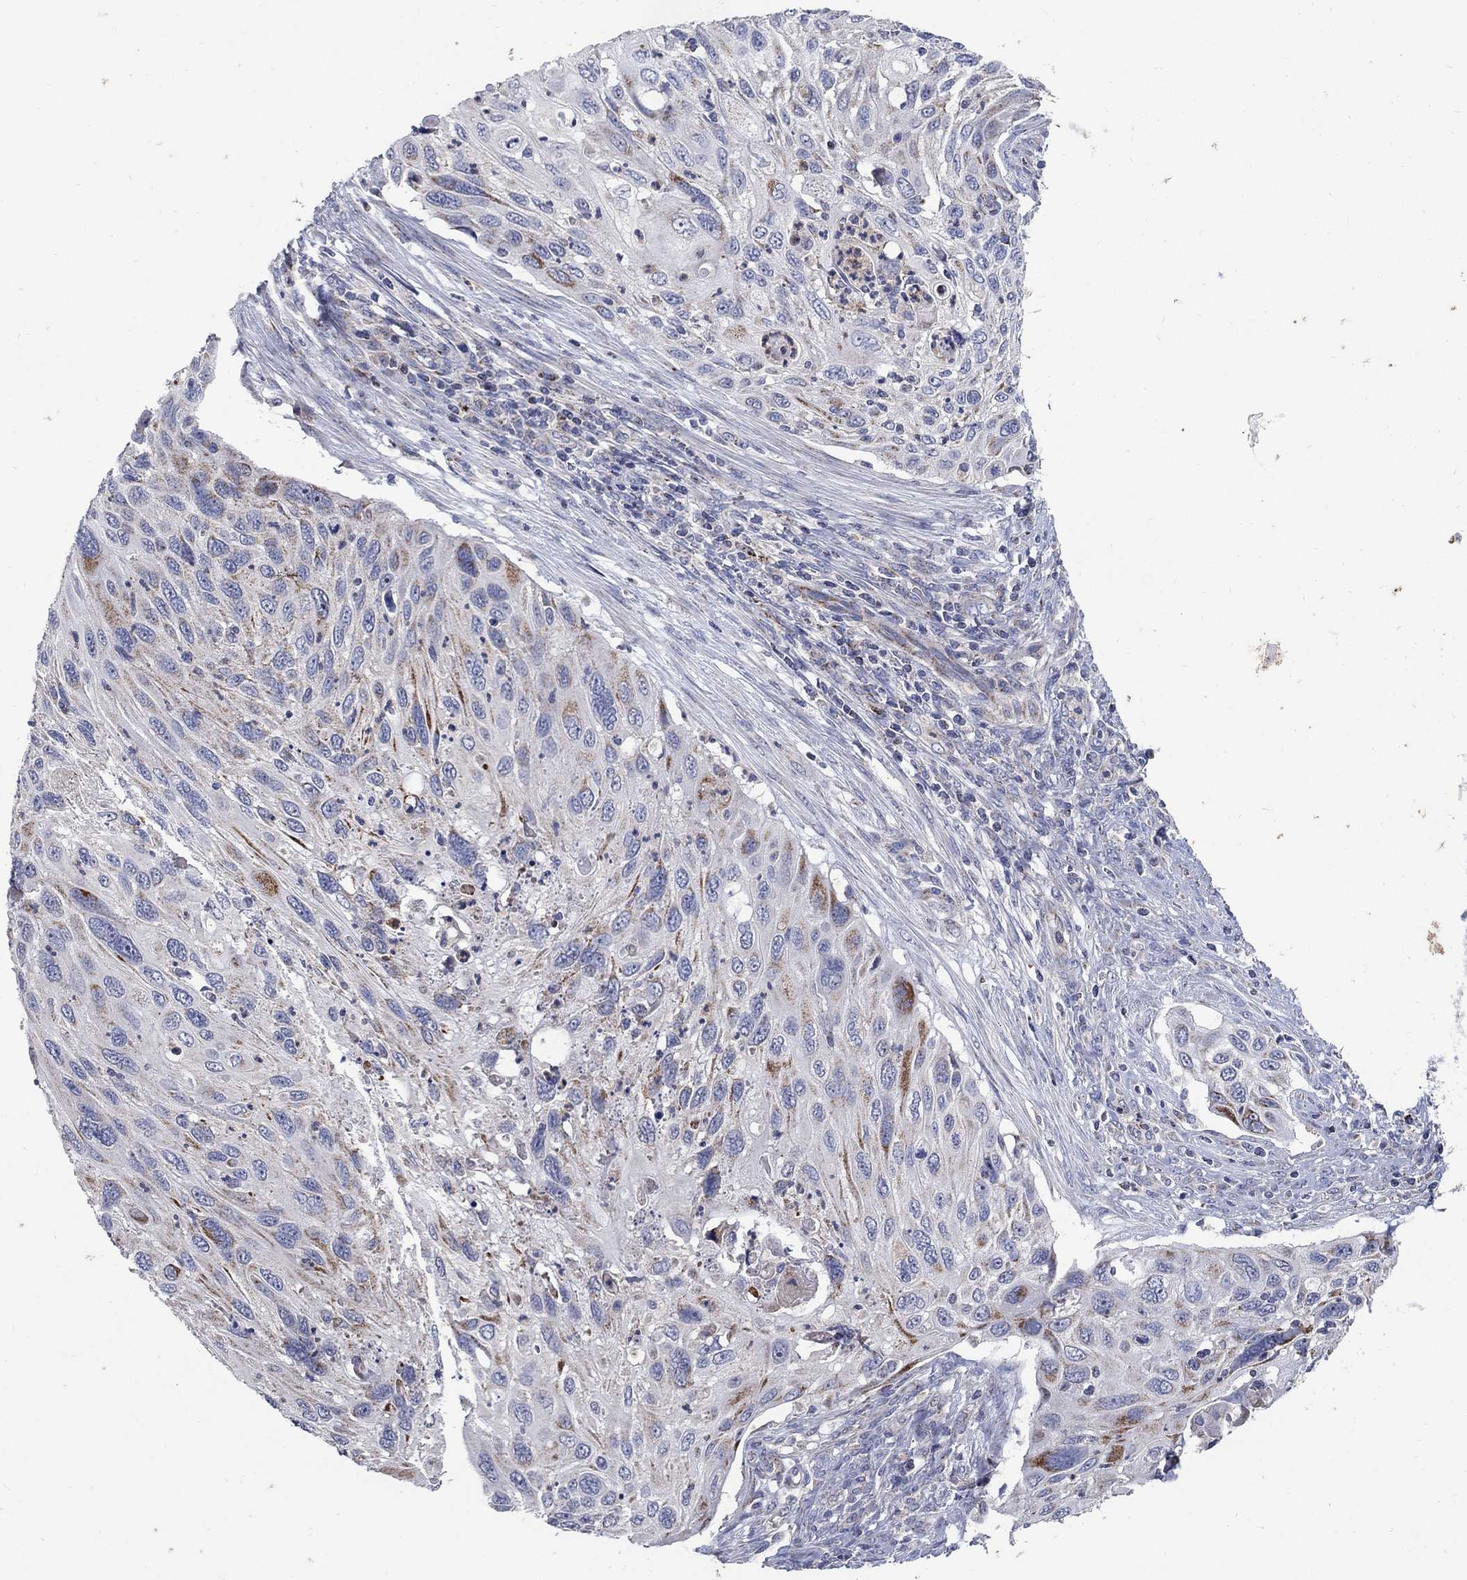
{"staining": {"intensity": "strong", "quantity": "<25%", "location": "cytoplasmic/membranous"}, "tissue": "cervical cancer", "cell_type": "Tumor cells", "image_type": "cancer", "snomed": [{"axis": "morphology", "description": "Squamous cell carcinoma, NOS"}, {"axis": "topography", "description": "Cervix"}], "caption": "Protein expression analysis of cervical cancer (squamous cell carcinoma) displays strong cytoplasmic/membranous staining in approximately <25% of tumor cells. (DAB = brown stain, brightfield microscopy at high magnification).", "gene": "HMX2", "patient": {"sex": "female", "age": 70}}